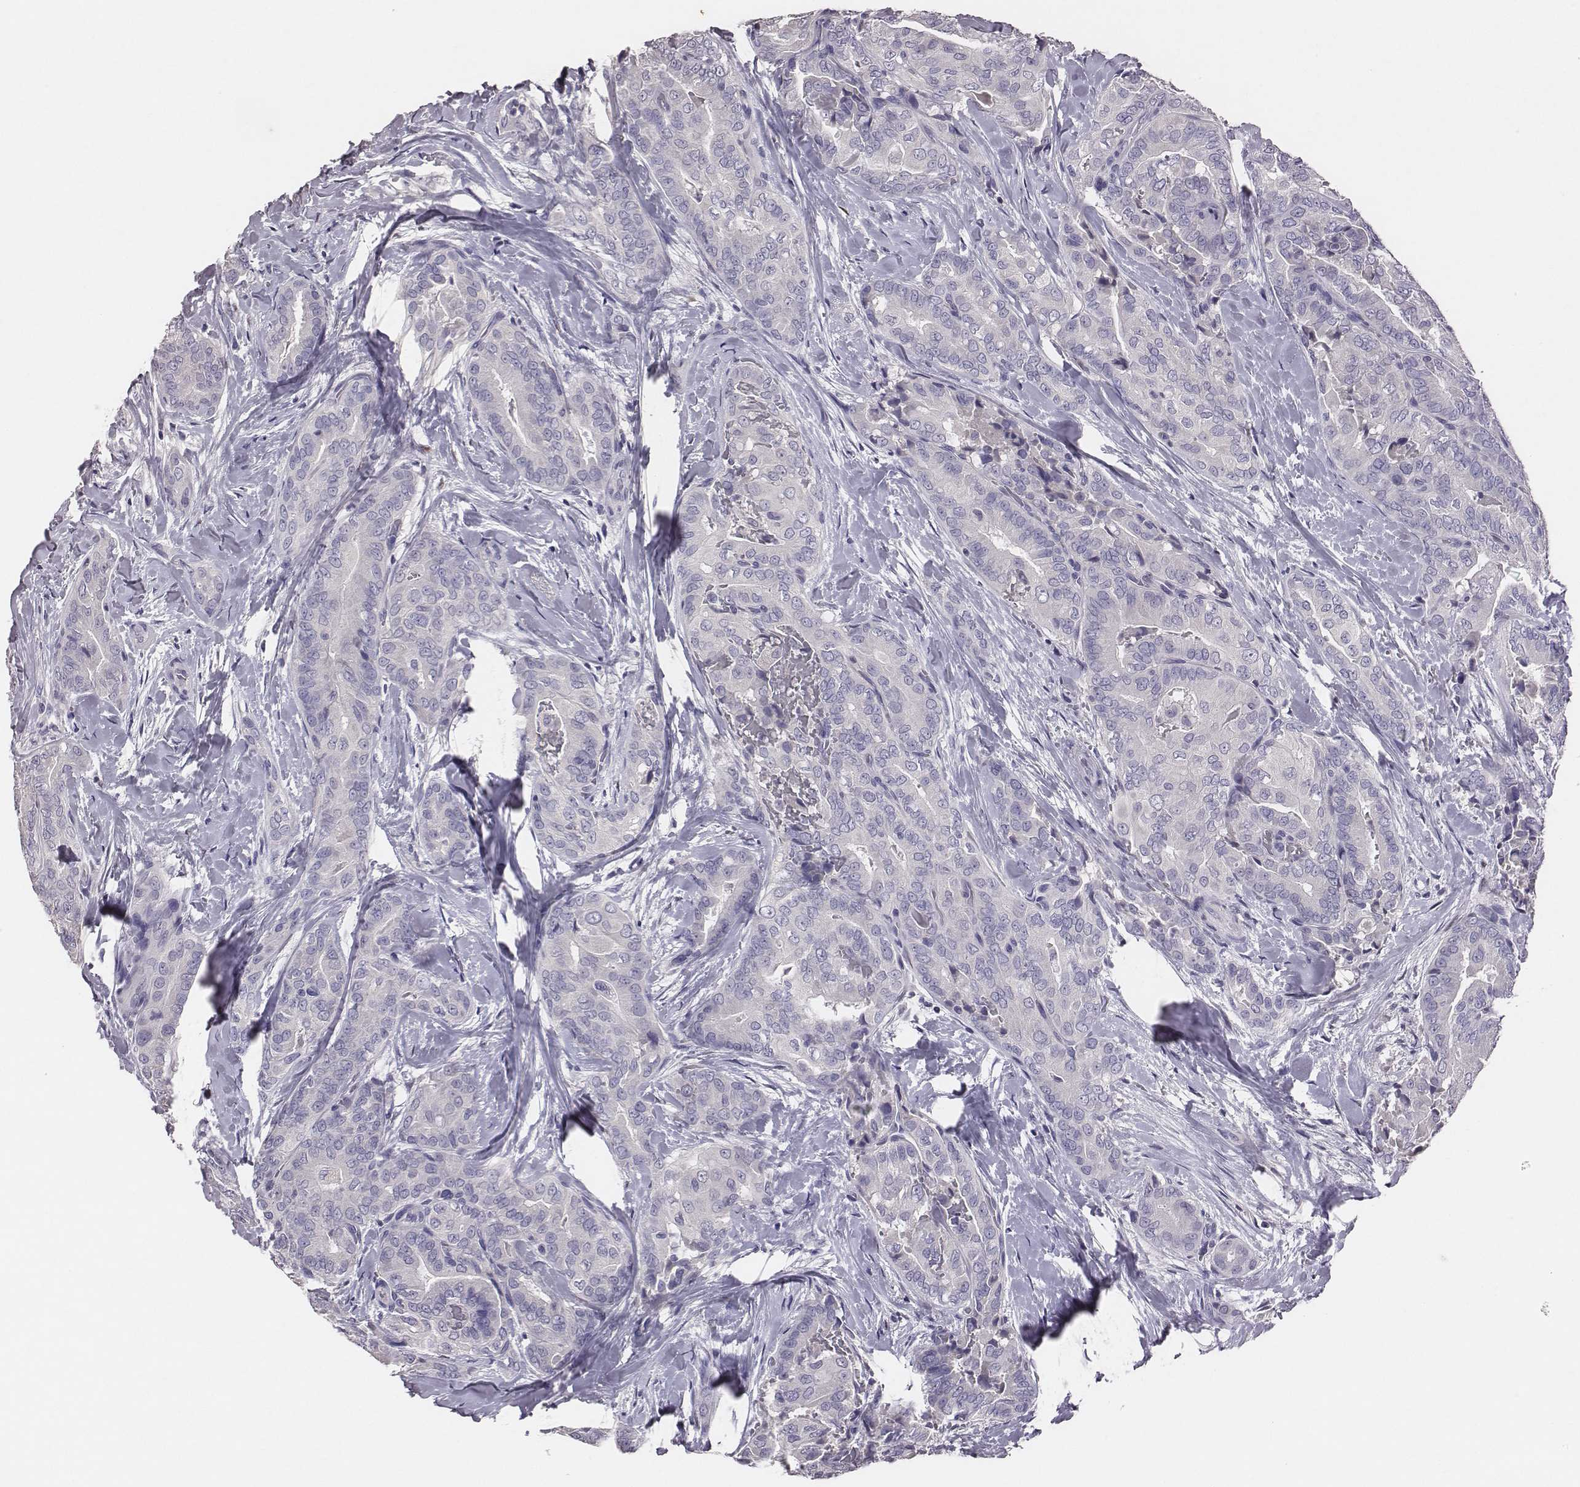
{"staining": {"intensity": "negative", "quantity": "none", "location": "none"}, "tissue": "thyroid cancer", "cell_type": "Tumor cells", "image_type": "cancer", "snomed": [{"axis": "morphology", "description": "Papillary adenocarcinoma, NOS"}, {"axis": "topography", "description": "Thyroid gland"}], "caption": "Tumor cells show no significant protein staining in papillary adenocarcinoma (thyroid).", "gene": "EN1", "patient": {"sex": "male", "age": 61}}